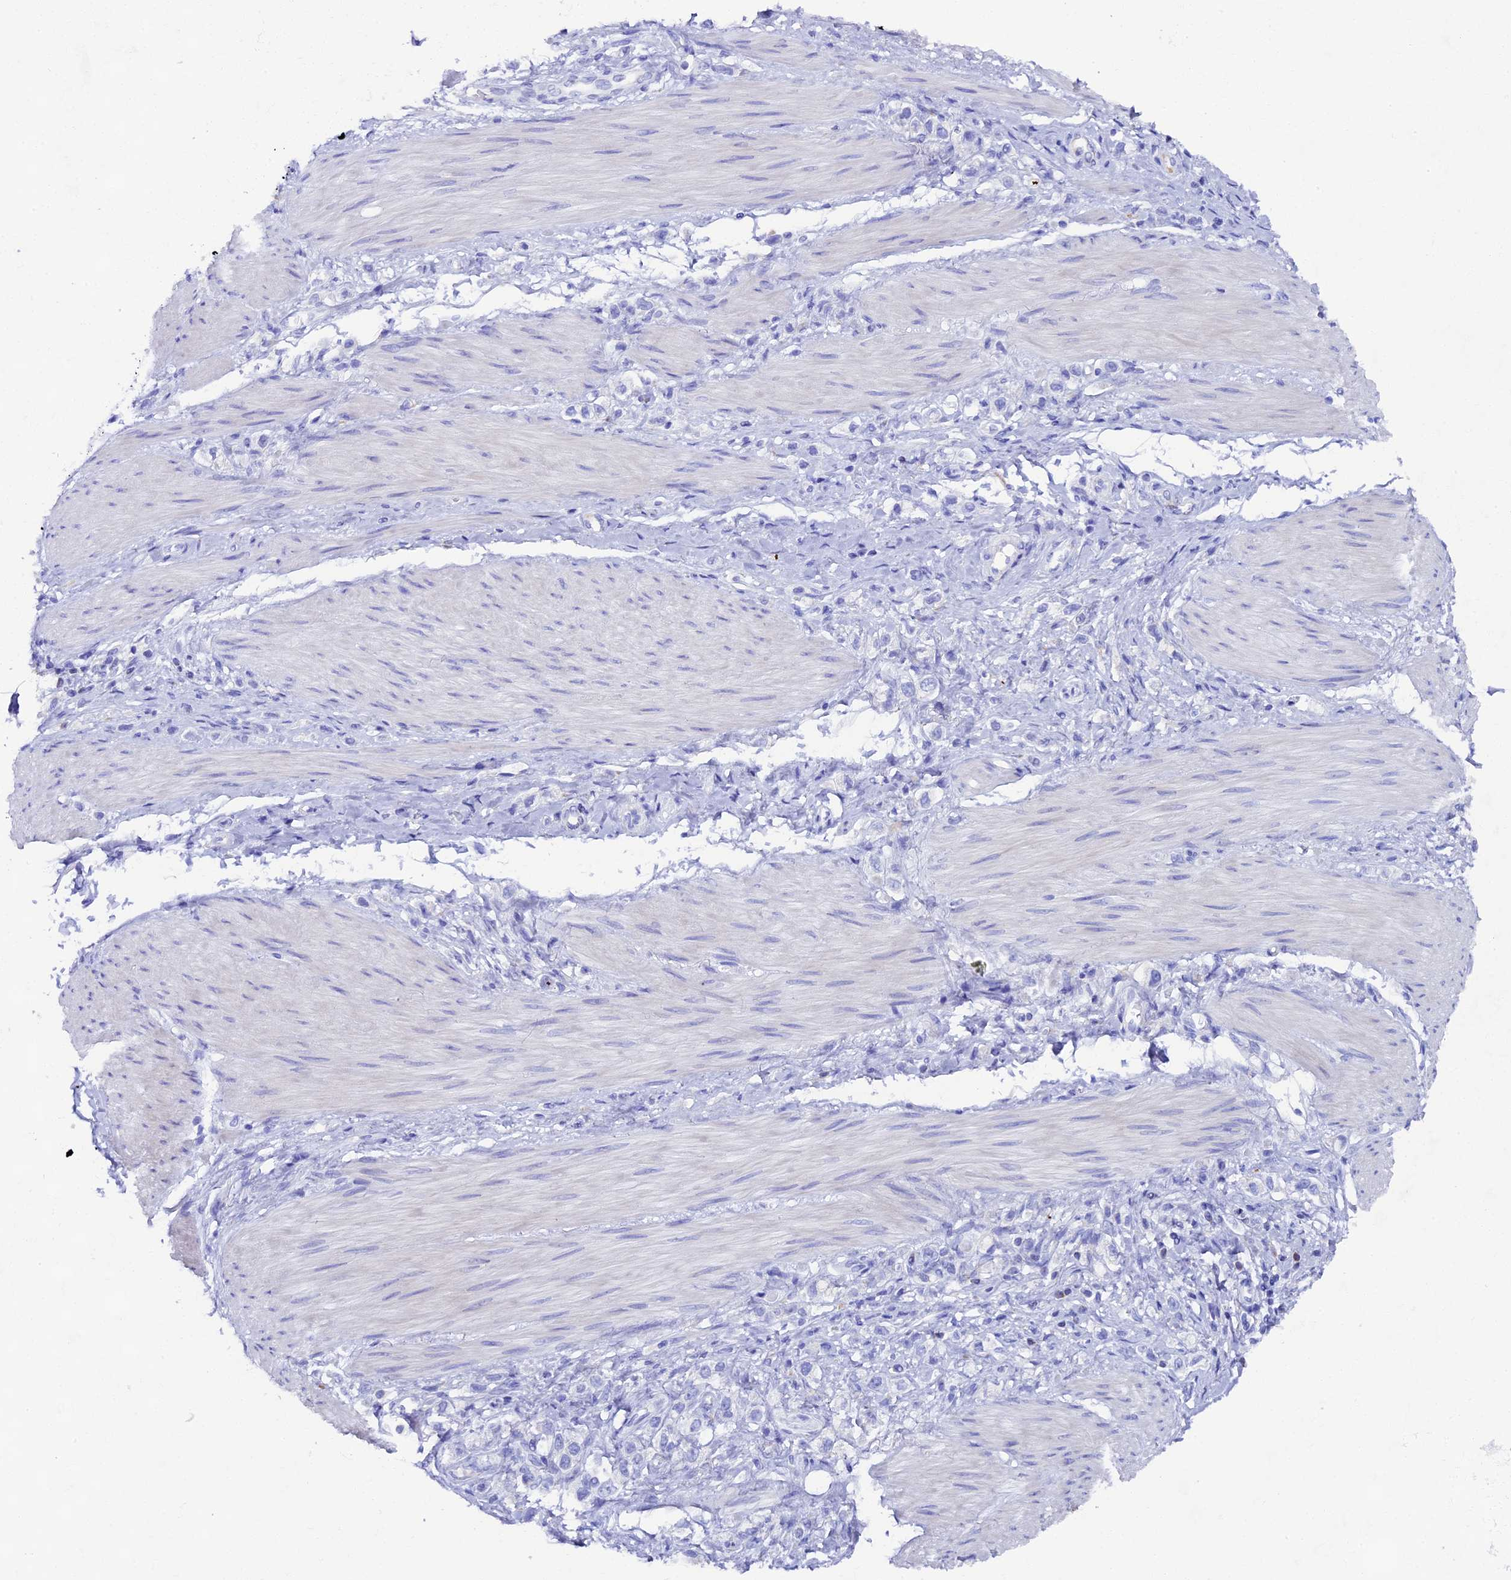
{"staining": {"intensity": "negative", "quantity": "none", "location": "none"}, "tissue": "stomach cancer", "cell_type": "Tumor cells", "image_type": "cancer", "snomed": [{"axis": "morphology", "description": "Adenocarcinoma, NOS"}, {"axis": "topography", "description": "Stomach"}], "caption": "A photomicrograph of human adenocarcinoma (stomach) is negative for staining in tumor cells.", "gene": "FKBP11", "patient": {"sex": "female", "age": 65}}